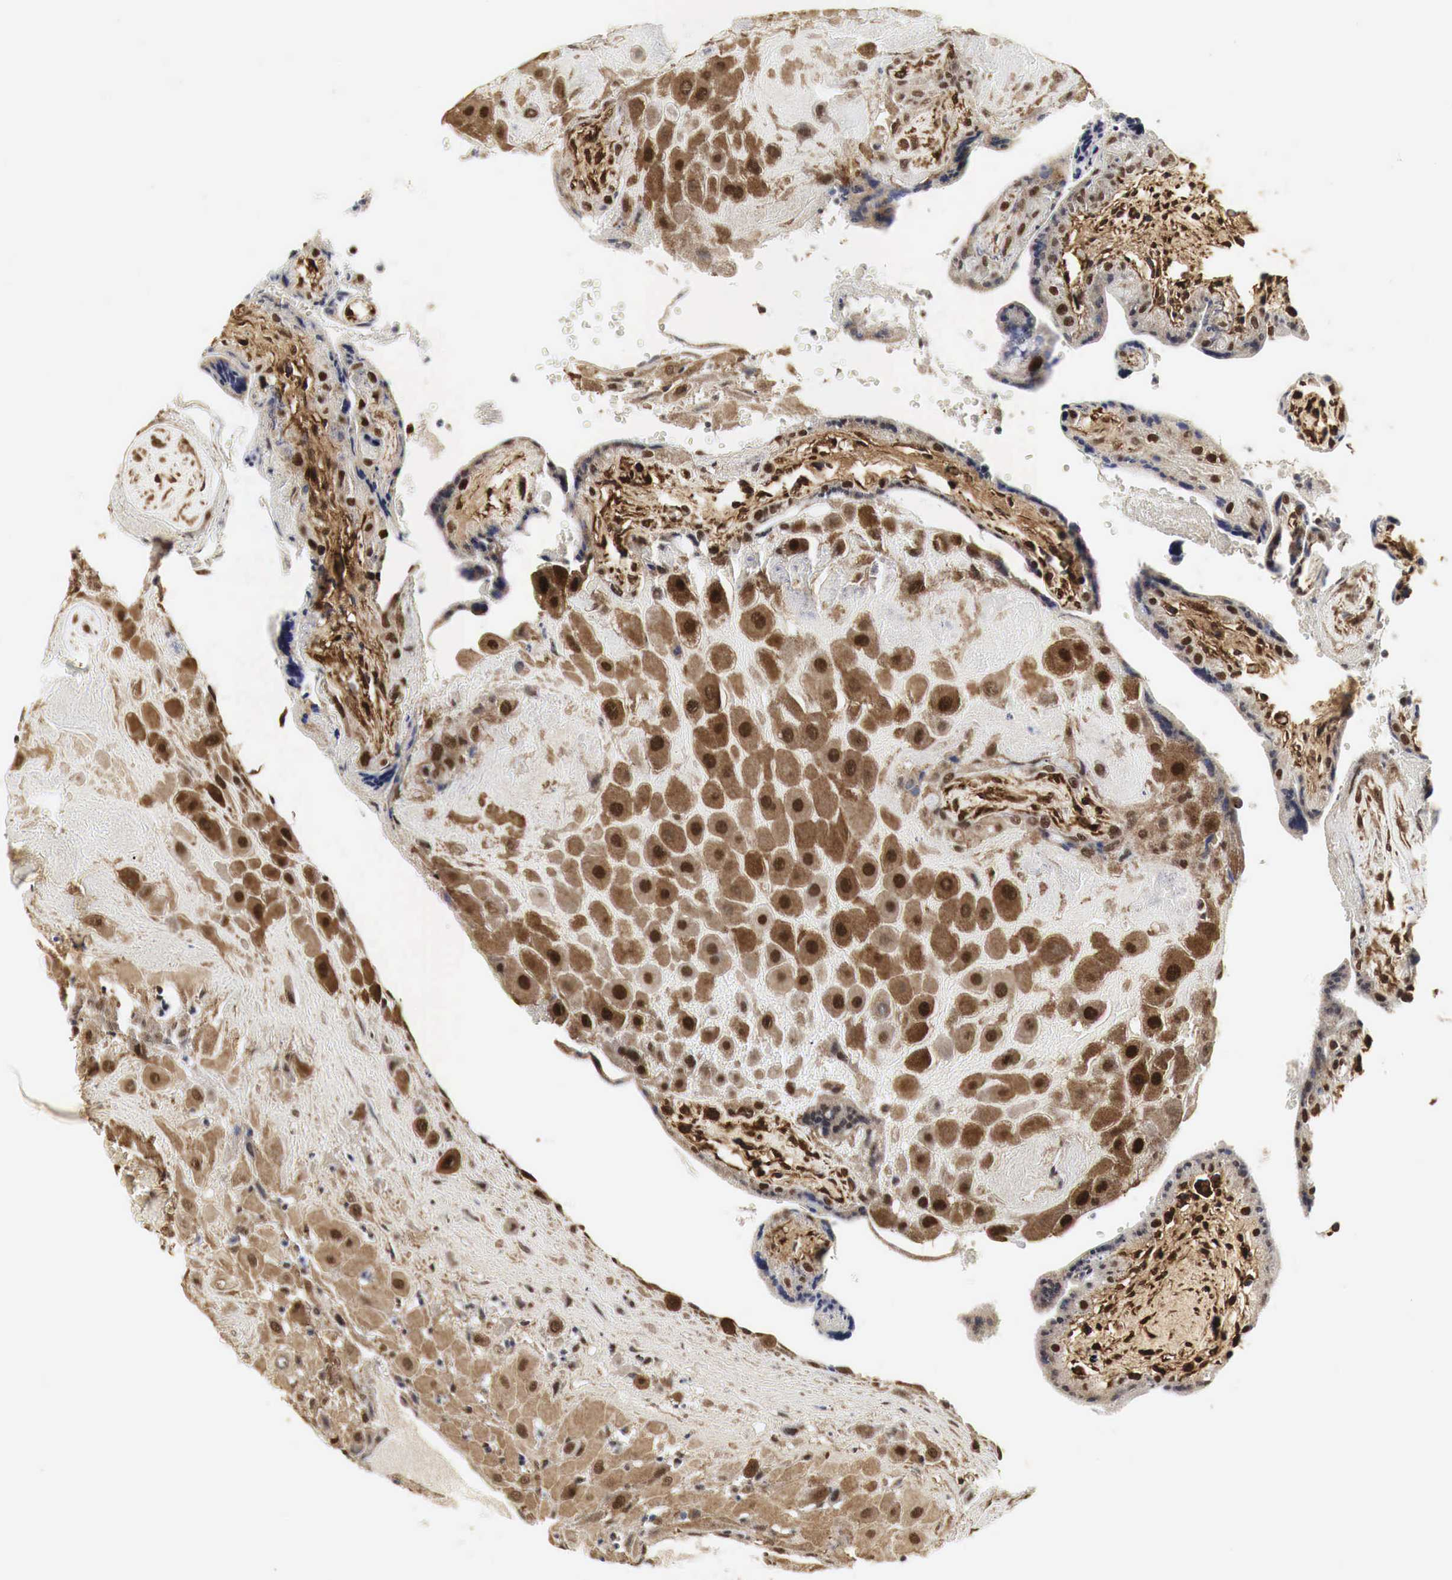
{"staining": {"intensity": "strong", "quantity": ">75%", "location": "cytoplasmic/membranous"}, "tissue": "placenta", "cell_type": "Decidual cells", "image_type": "normal", "snomed": [{"axis": "morphology", "description": "Normal tissue, NOS"}, {"axis": "topography", "description": "Placenta"}], "caption": "The photomicrograph reveals immunohistochemical staining of unremarkable placenta. There is strong cytoplasmic/membranous staining is identified in about >75% of decidual cells. The staining was performed using DAB, with brown indicating positive protein expression. Nuclei are stained blue with hematoxylin.", "gene": "SPIN1", "patient": {"sex": "female", "age": 24}}